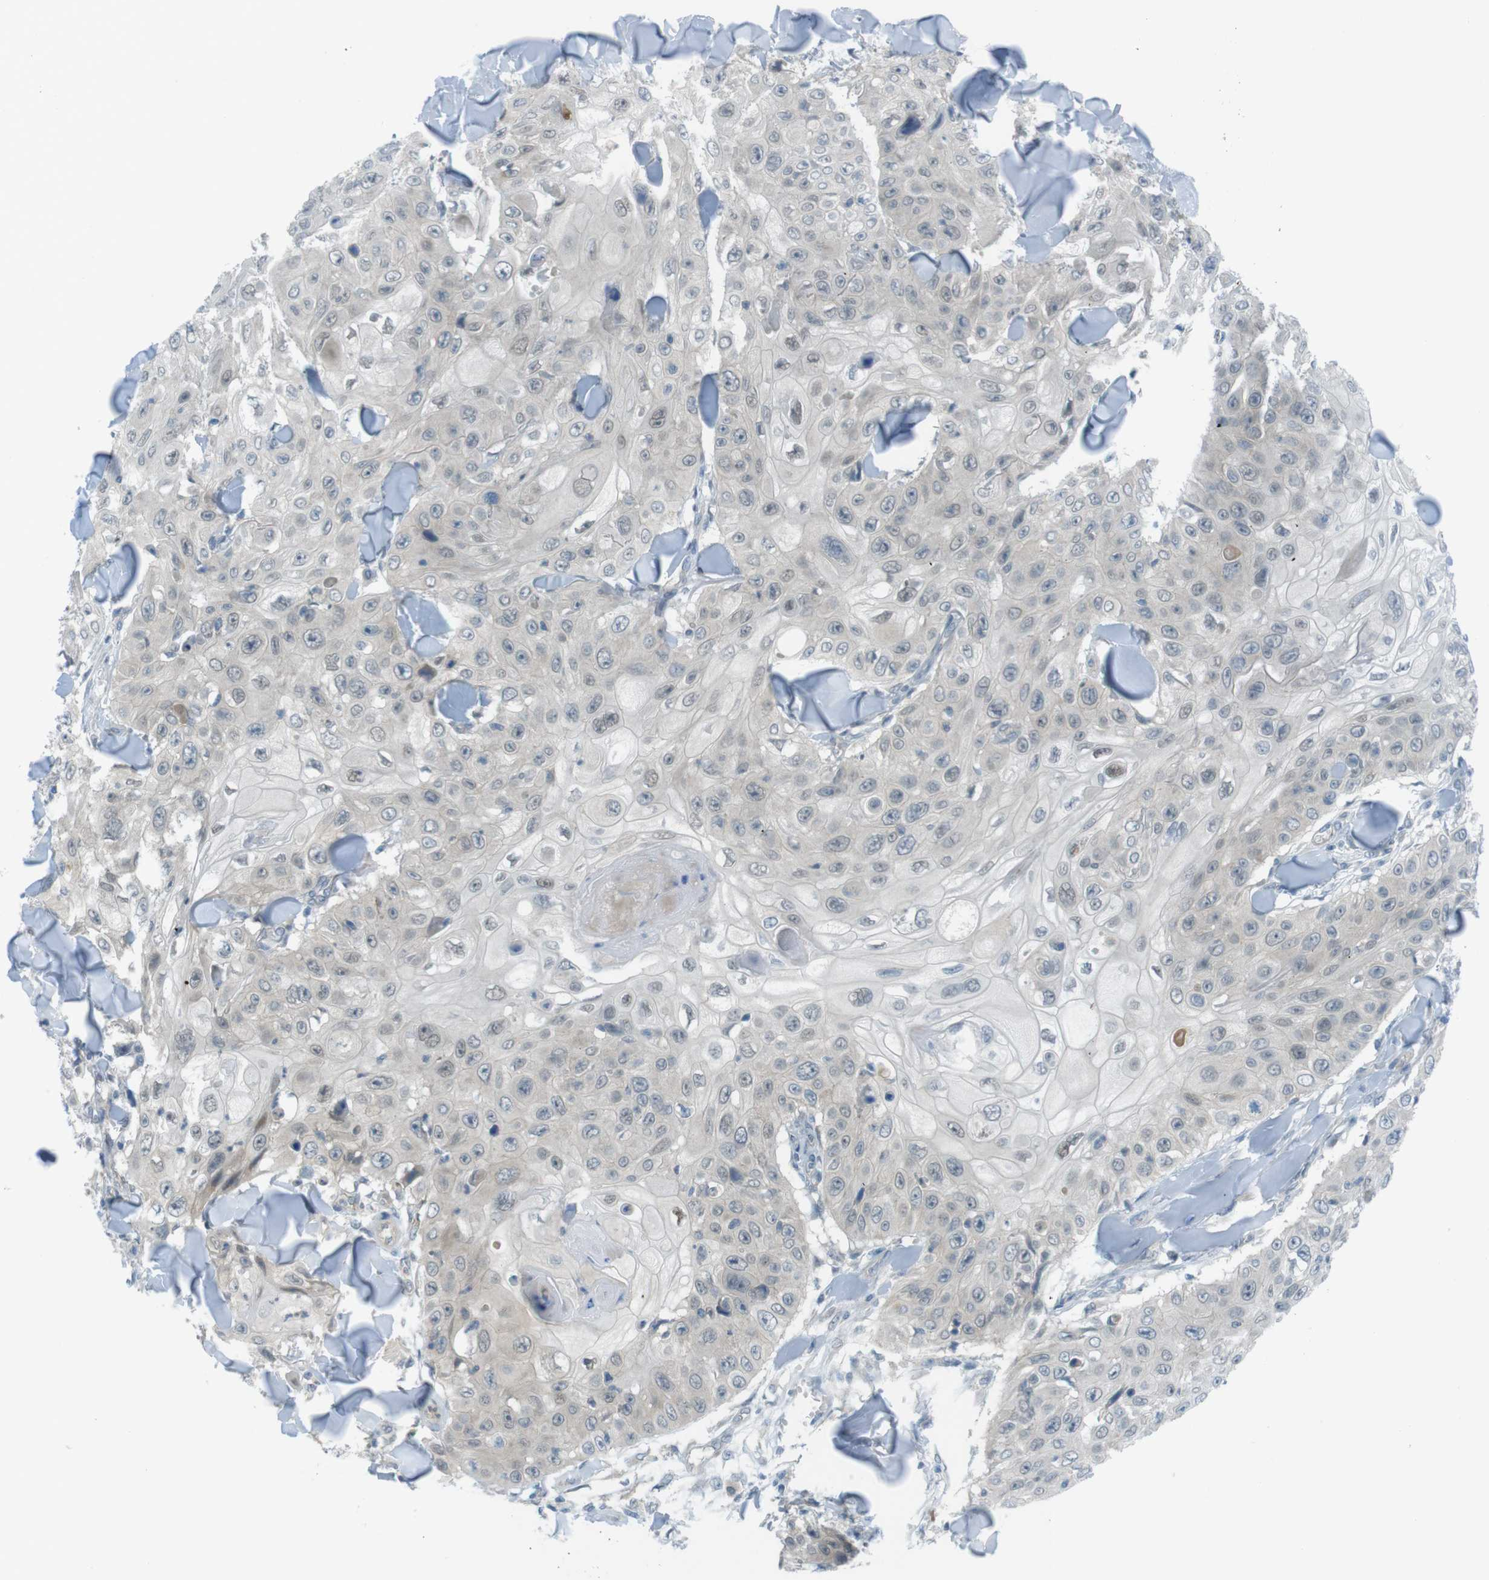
{"staining": {"intensity": "negative", "quantity": "none", "location": "none"}, "tissue": "skin cancer", "cell_type": "Tumor cells", "image_type": "cancer", "snomed": [{"axis": "morphology", "description": "Squamous cell carcinoma, NOS"}, {"axis": "topography", "description": "Skin"}], "caption": "The histopathology image exhibits no significant expression in tumor cells of skin cancer.", "gene": "ZDHHC20", "patient": {"sex": "male", "age": 86}}